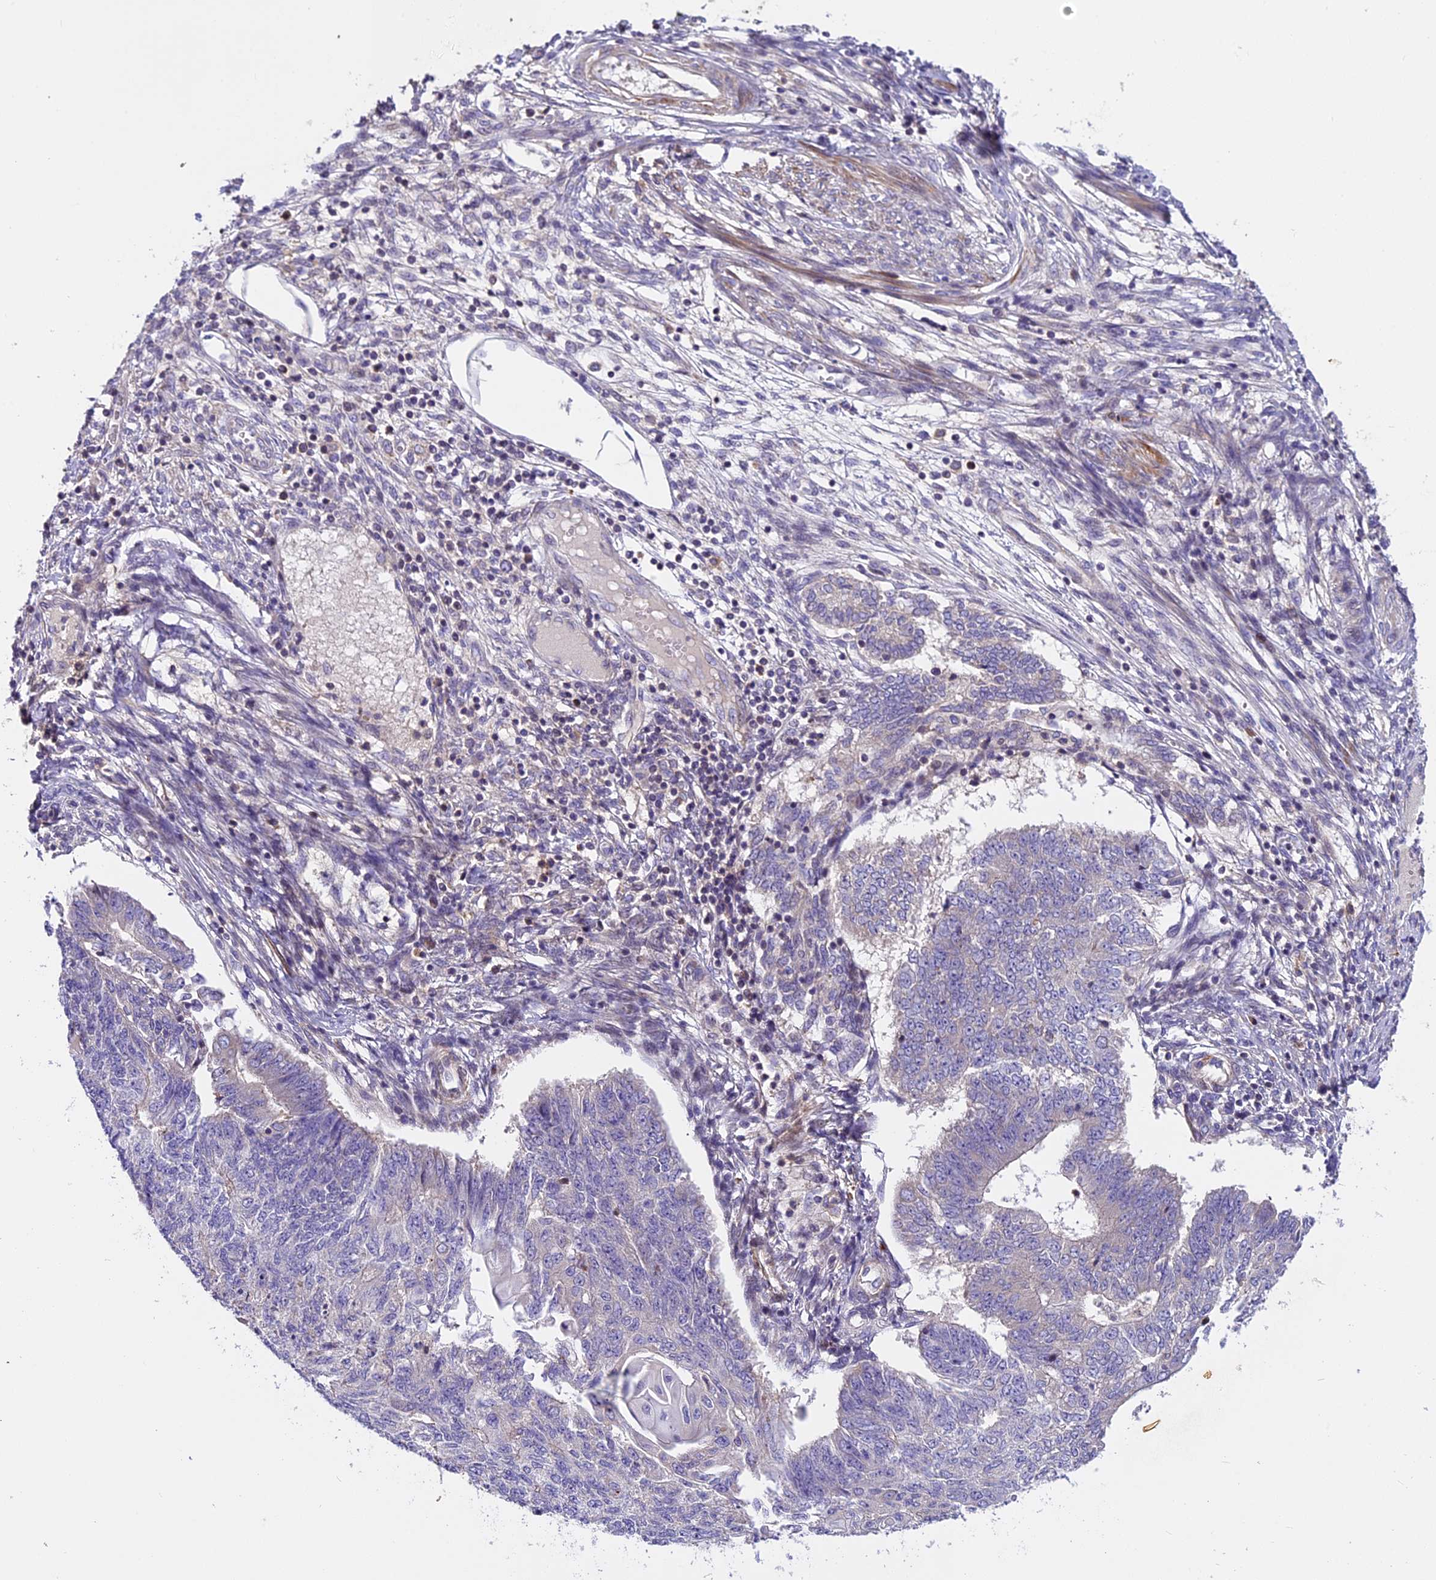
{"staining": {"intensity": "negative", "quantity": "none", "location": "none"}, "tissue": "endometrial cancer", "cell_type": "Tumor cells", "image_type": "cancer", "snomed": [{"axis": "morphology", "description": "Adenocarcinoma, NOS"}, {"axis": "topography", "description": "Endometrium"}], "caption": "Immunohistochemistry image of adenocarcinoma (endometrial) stained for a protein (brown), which exhibits no staining in tumor cells.", "gene": "FAM98C", "patient": {"sex": "female", "age": 32}}